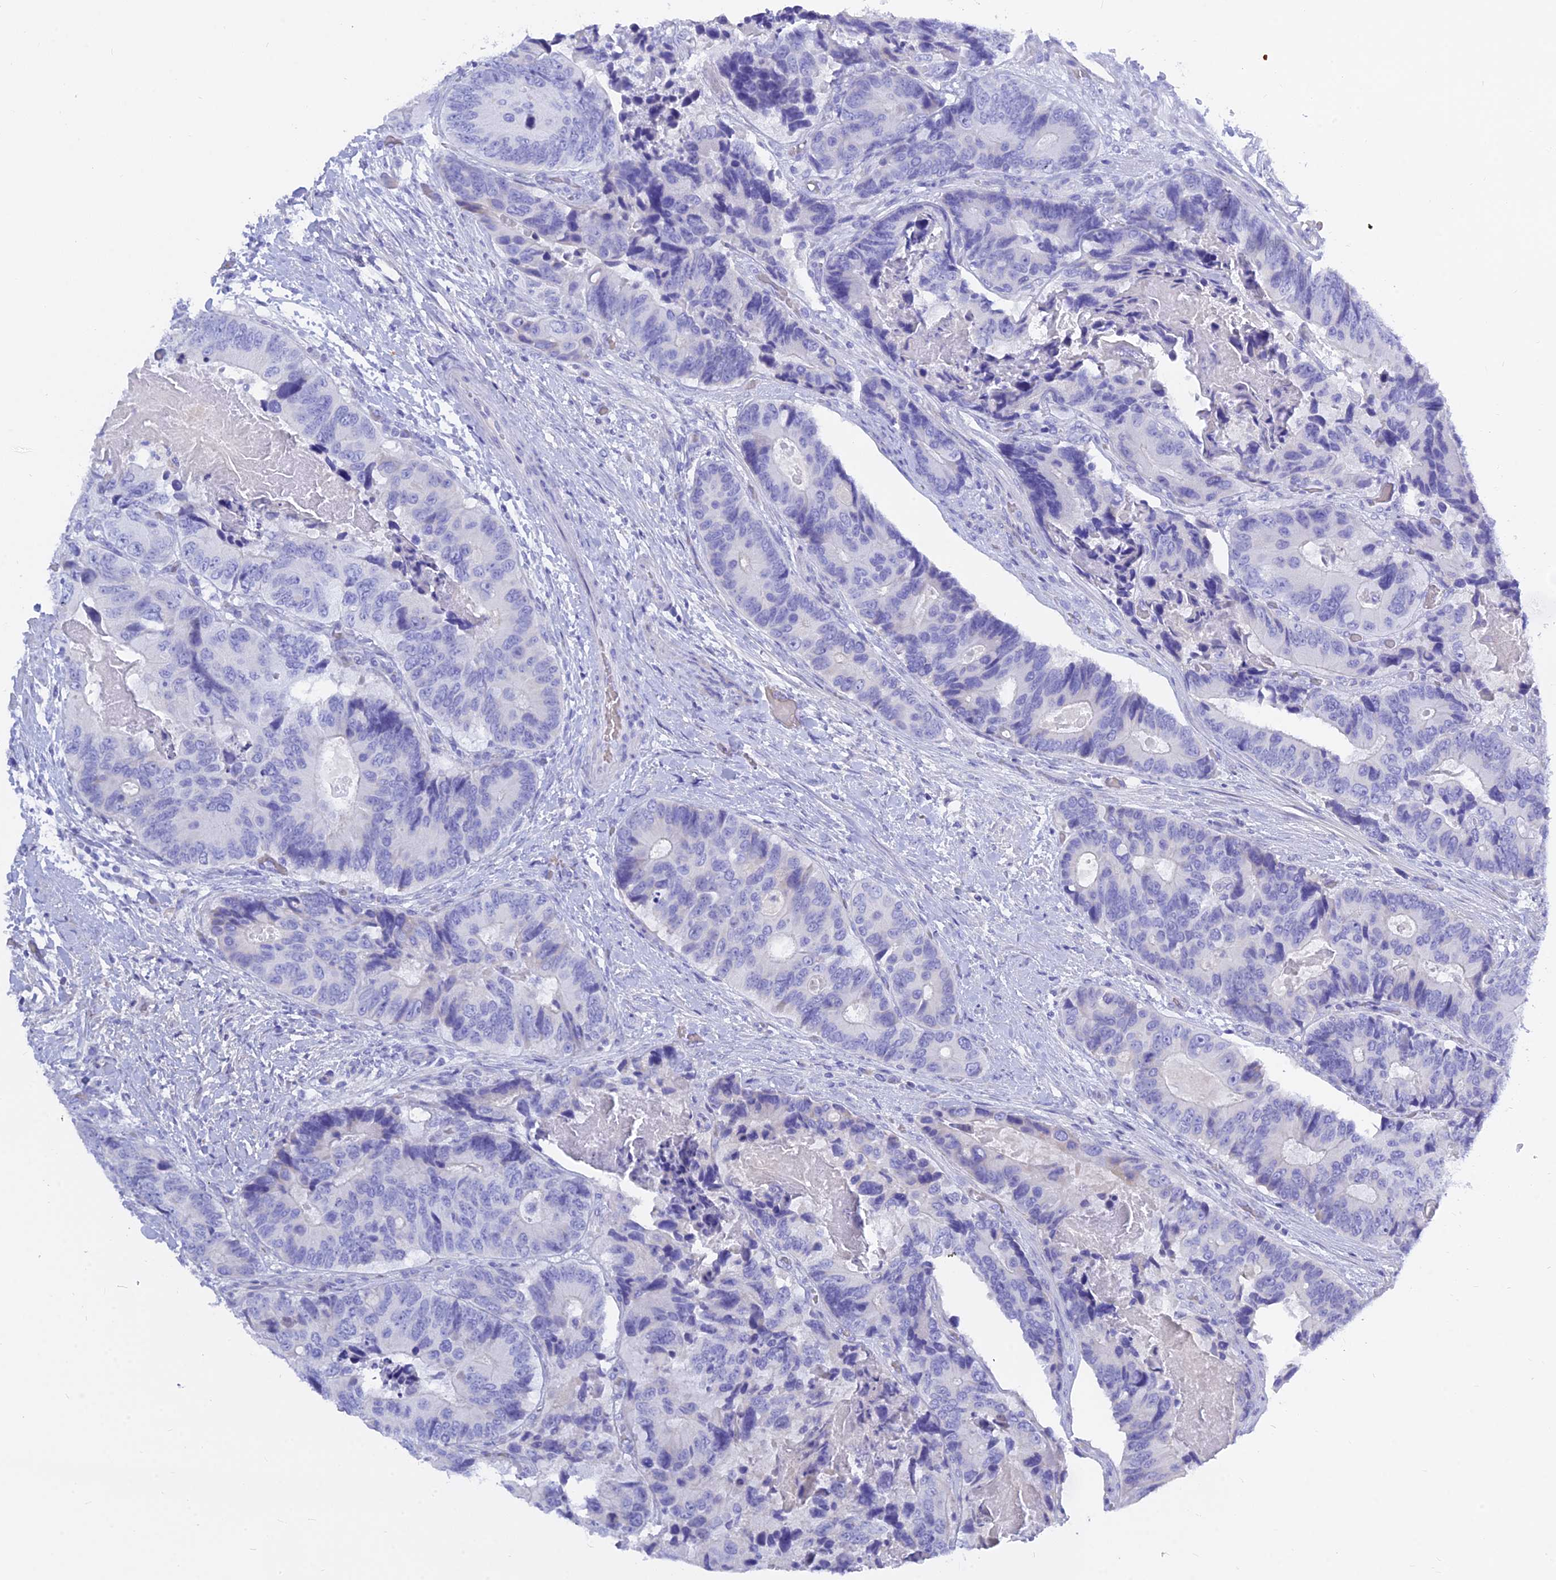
{"staining": {"intensity": "negative", "quantity": "none", "location": "none"}, "tissue": "colorectal cancer", "cell_type": "Tumor cells", "image_type": "cancer", "snomed": [{"axis": "morphology", "description": "Adenocarcinoma, NOS"}, {"axis": "topography", "description": "Colon"}], "caption": "DAB (3,3'-diaminobenzidine) immunohistochemical staining of human colorectal adenocarcinoma exhibits no significant expression in tumor cells.", "gene": "MBD3L1", "patient": {"sex": "male", "age": 84}}